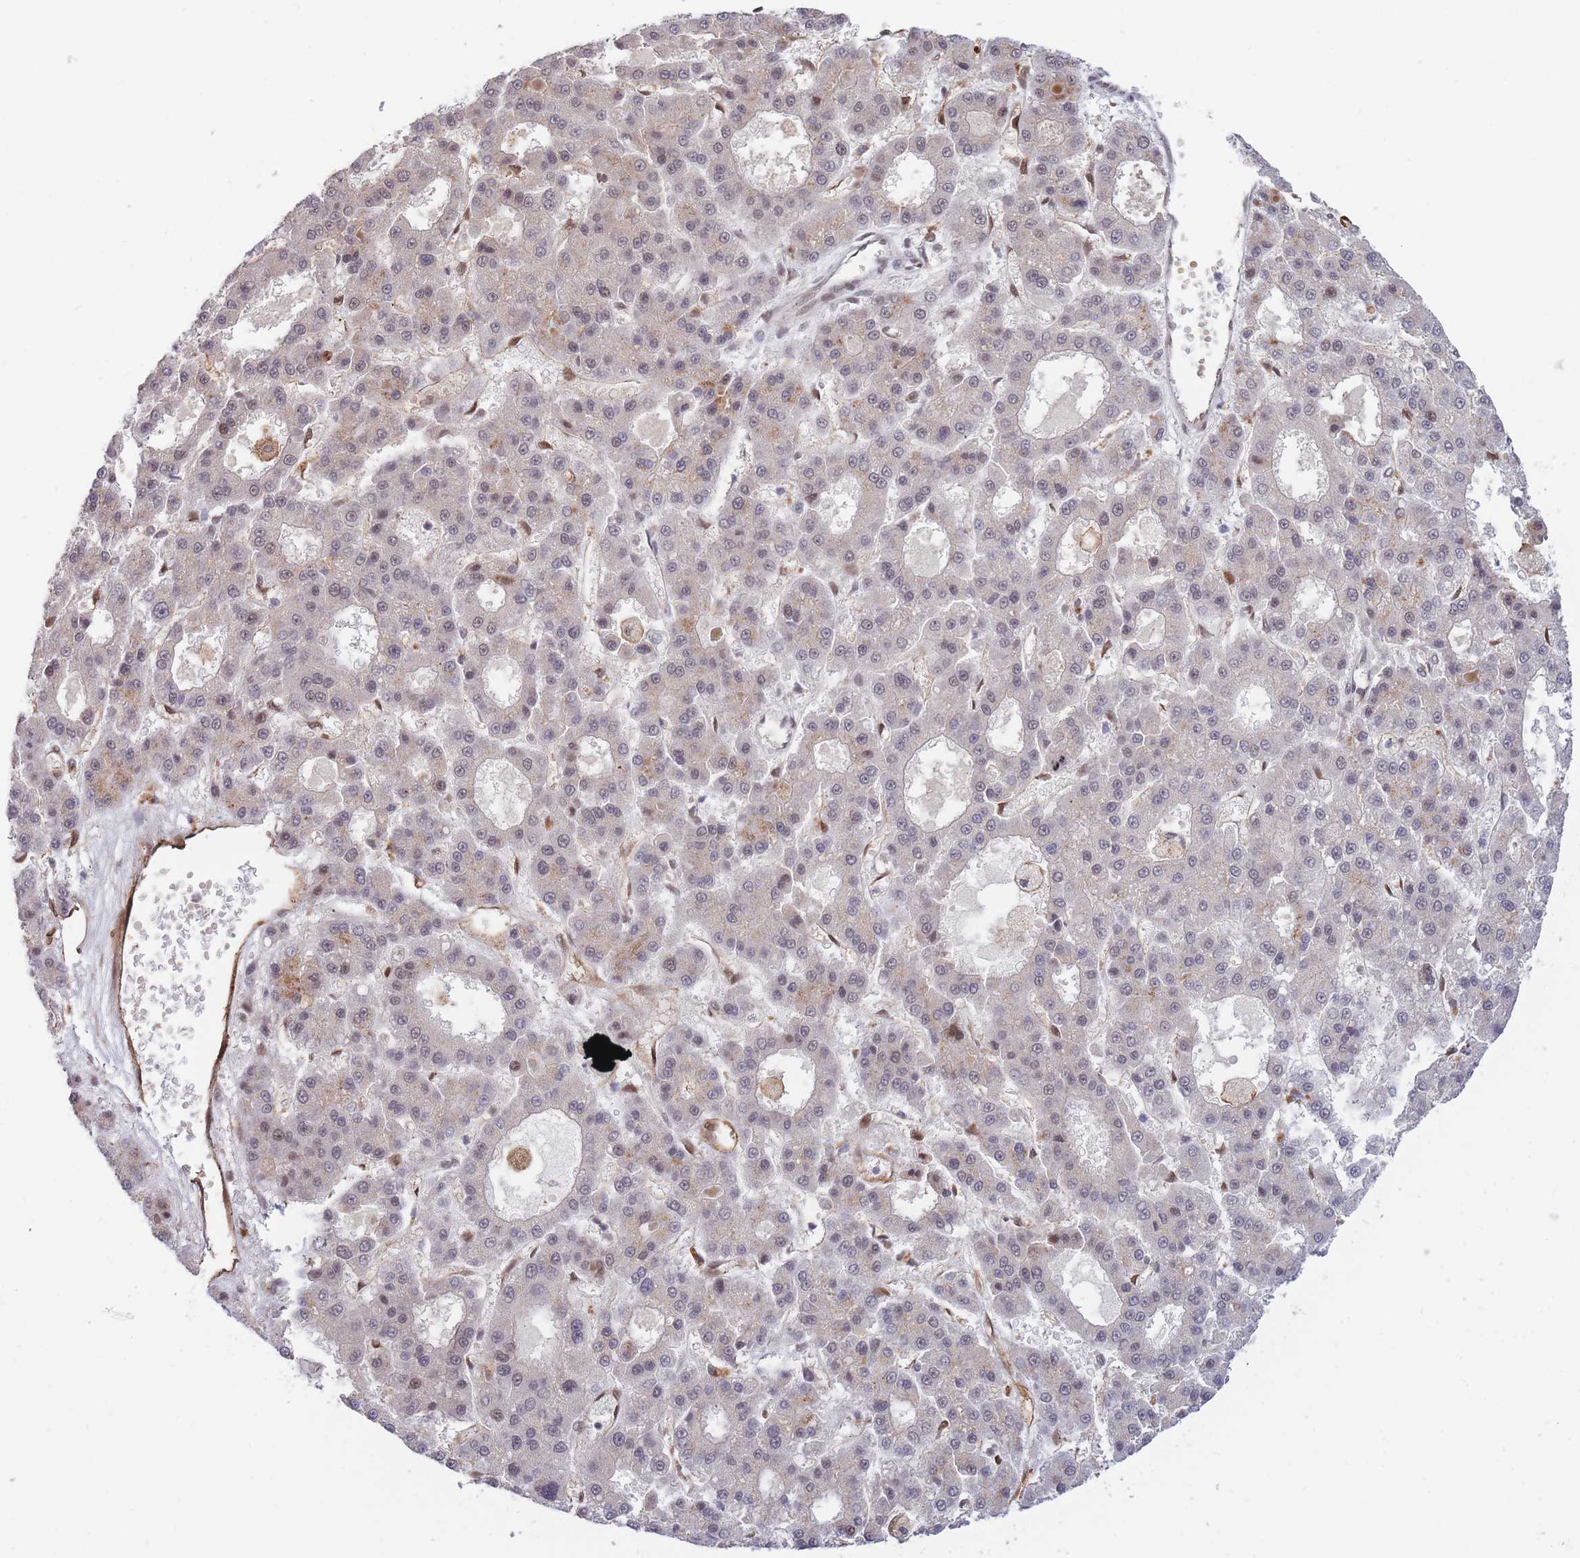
{"staining": {"intensity": "weak", "quantity": "<25%", "location": "cytoplasmic/membranous,nuclear"}, "tissue": "liver cancer", "cell_type": "Tumor cells", "image_type": "cancer", "snomed": [{"axis": "morphology", "description": "Carcinoma, Hepatocellular, NOS"}, {"axis": "topography", "description": "Liver"}], "caption": "High power microscopy histopathology image of an IHC micrograph of liver hepatocellular carcinoma, revealing no significant expression in tumor cells. (DAB immunohistochemistry with hematoxylin counter stain).", "gene": "BOD1L1", "patient": {"sex": "male", "age": 70}}